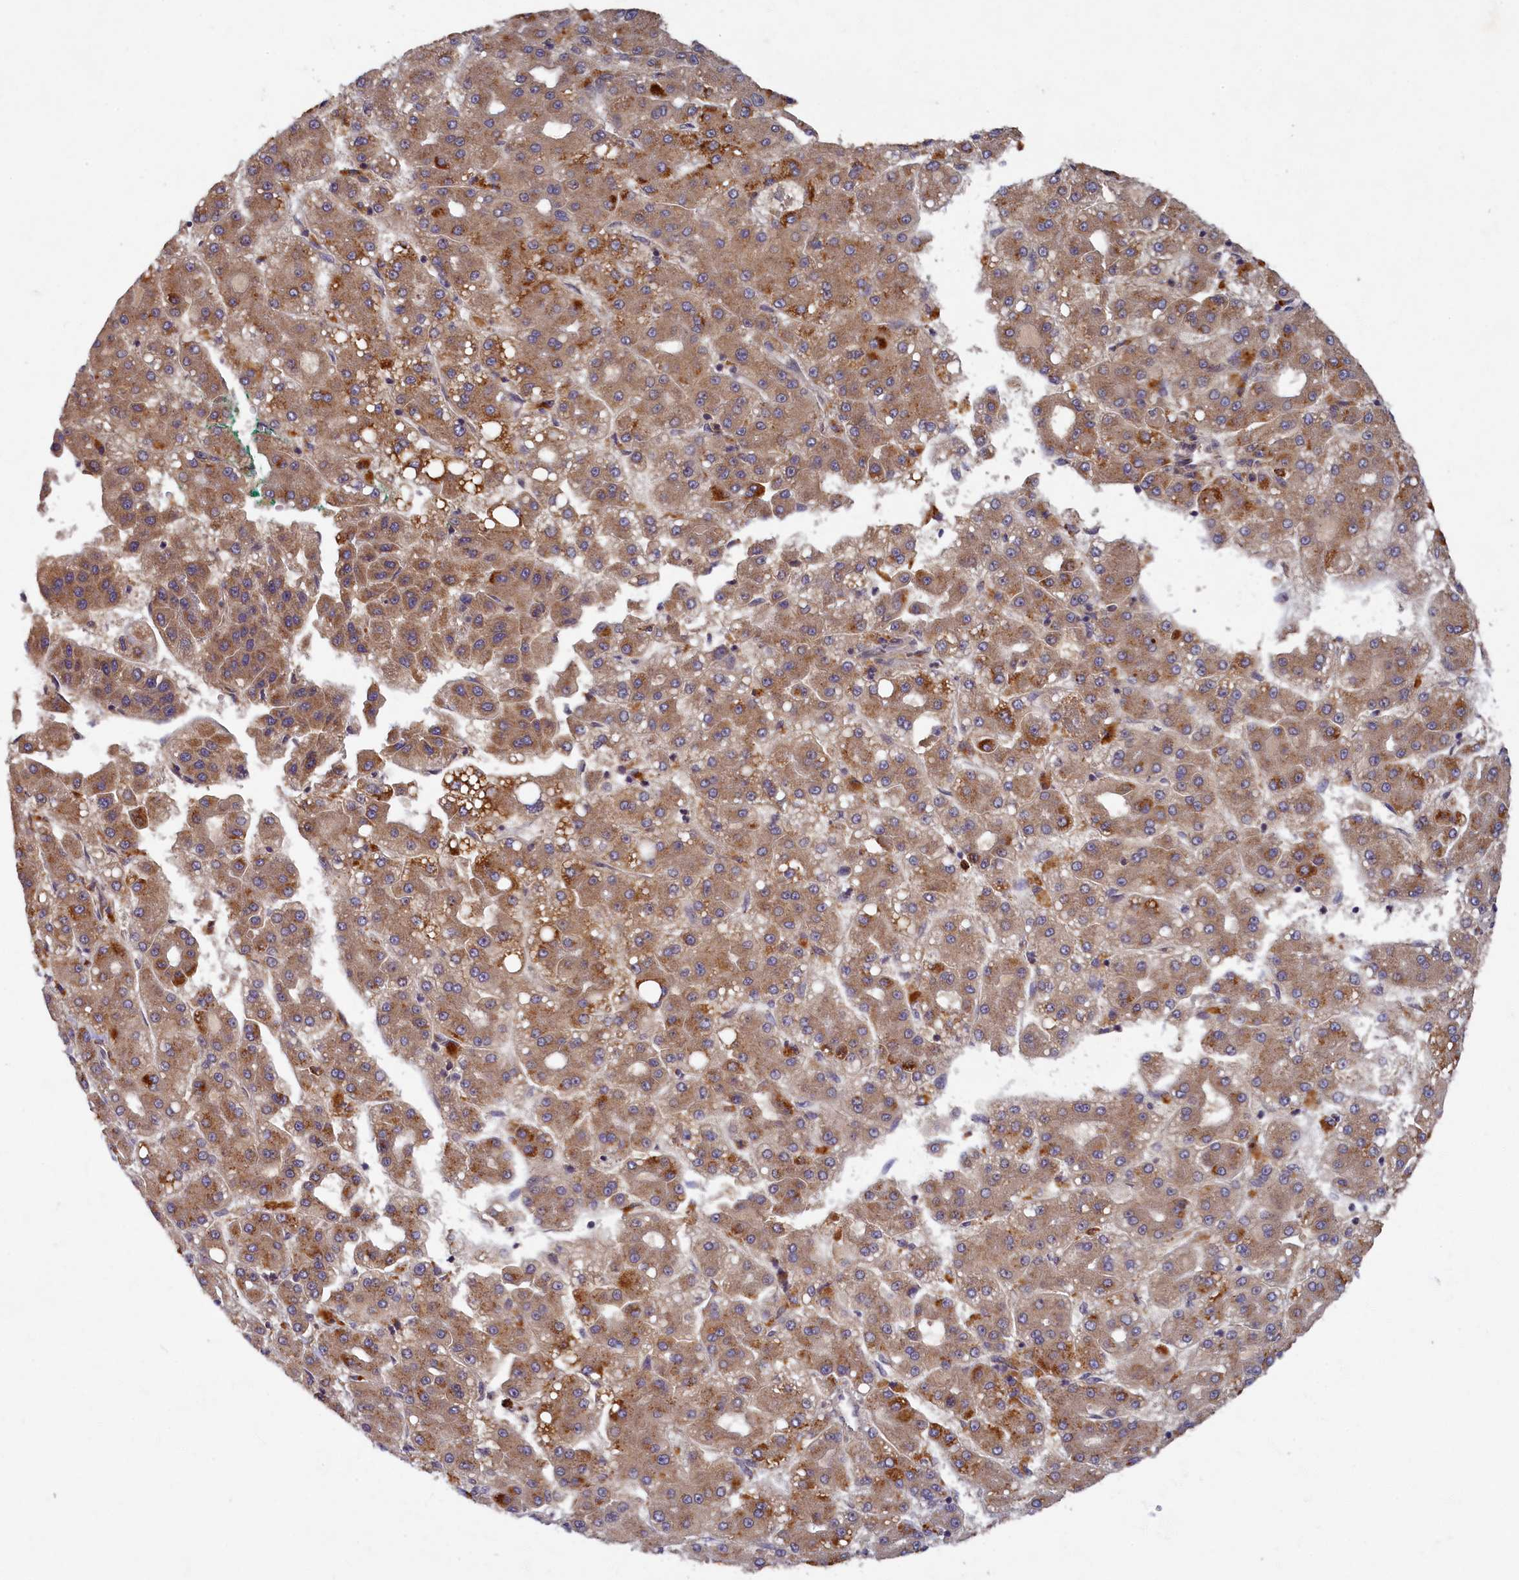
{"staining": {"intensity": "moderate", "quantity": ">75%", "location": "cytoplasmic/membranous"}, "tissue": "liver cancer", "cell_type": "Tumor cells", "image_type": "cancer", "snomed": [{"axis": "morphology", "description": "Carcinoma, Hepatocellular, NOS"}, {"axis": "topography", "description": "Liver"}], "caption": "Immunohistochemical staining of human liver cancer (hepatocellular carcinoma) exhibits medium levels of moderate cytoplasmic/membranous protein expression in about >75% of tumor cells. The protein of interest is shown in brown color, while the nuclei are stained blue.", "gene": "BICD1", "patient": {"sex": "male", "age": 65}}